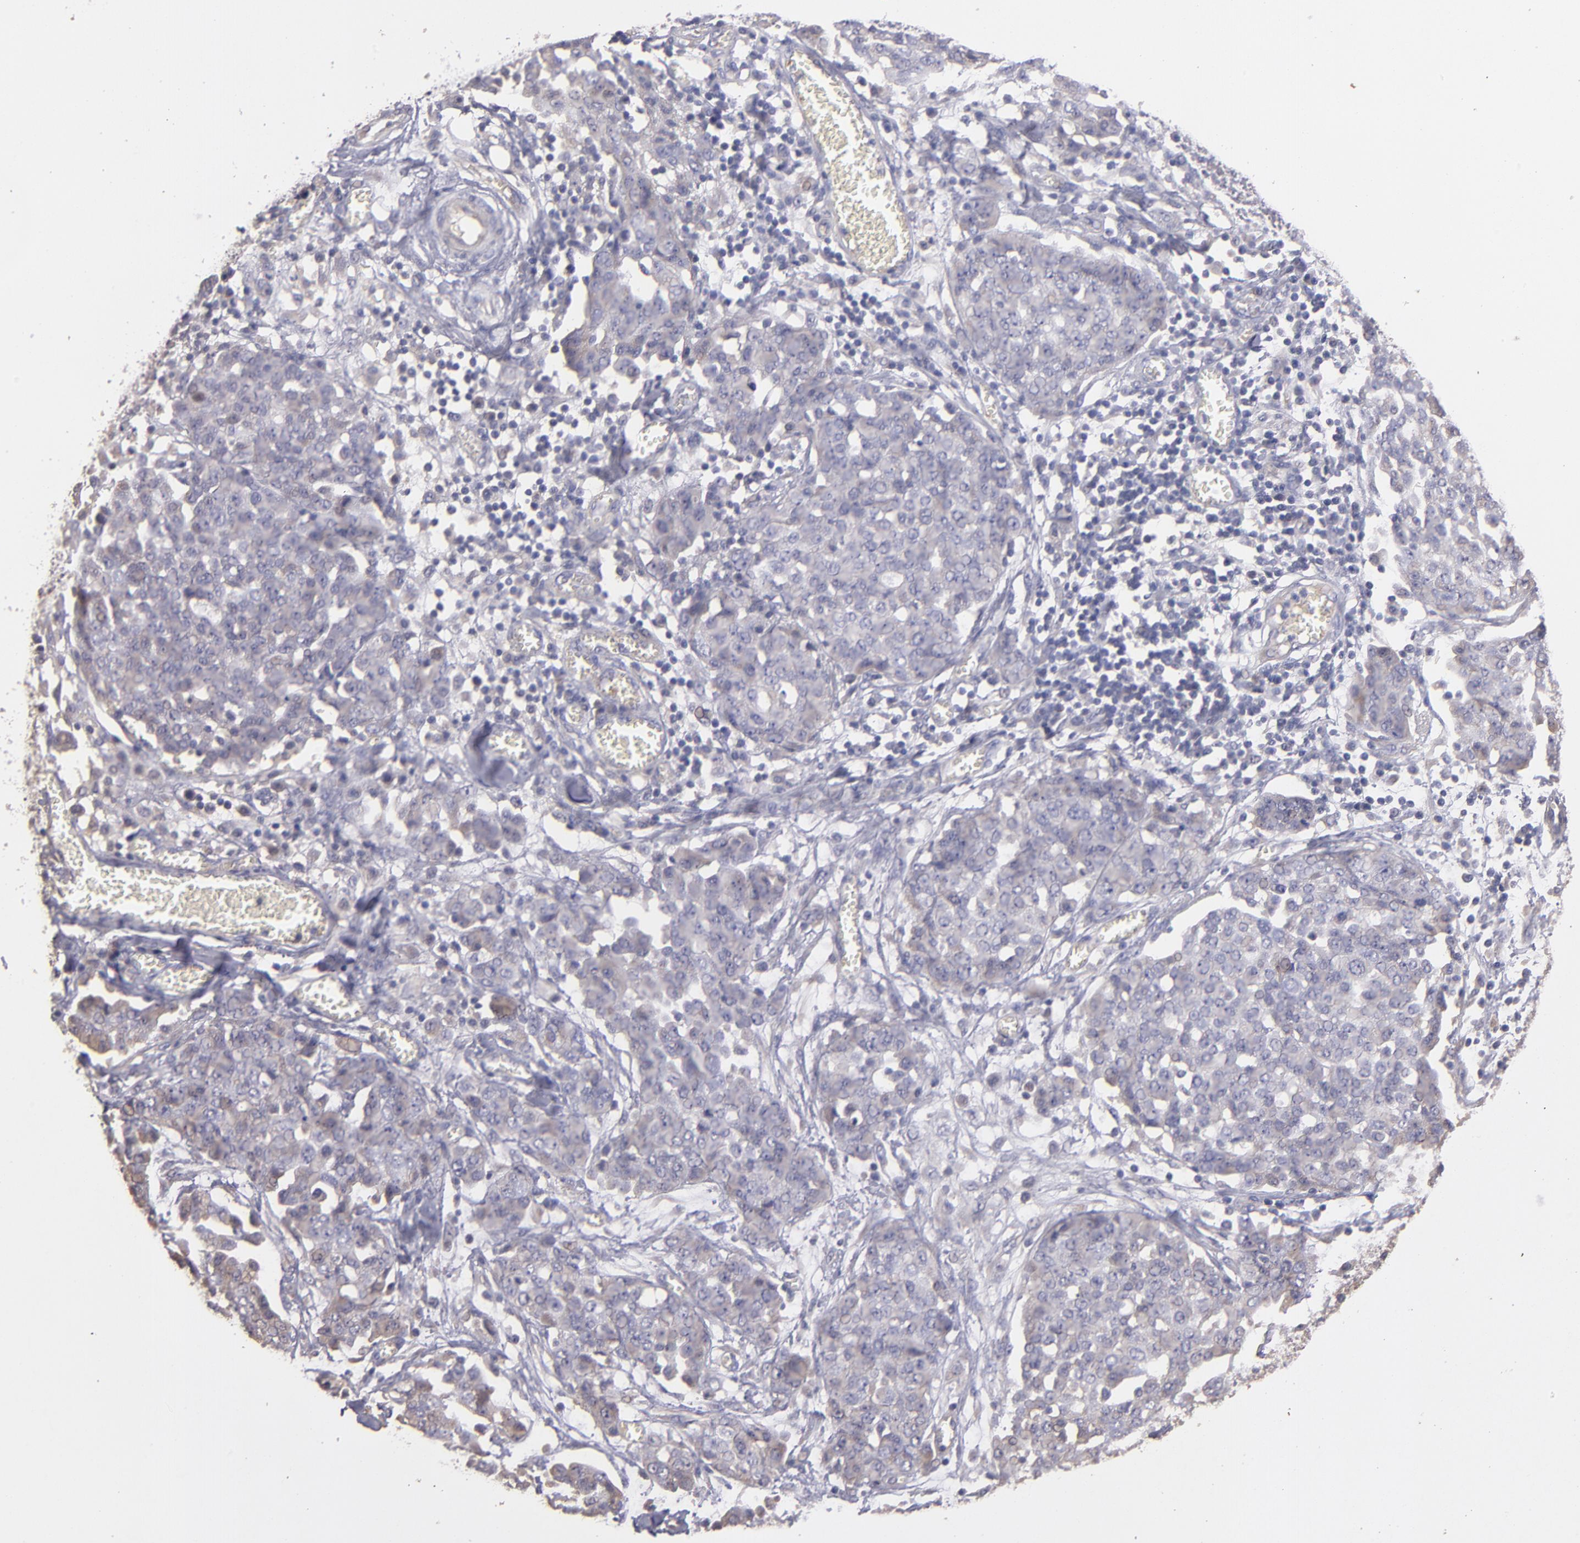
{"staining": {"intensity": "weak", "quantity": "<25%", "location": "cytoplasmic/membranous"}, "tissue": "ovarian cancer", "cell_type": "Tumor cells", "image_type": "cancer", "snomed": [{"axis": "morphology", "description": "Cystadenocarcinoma, serous, NOS"}, {"axis": "topography", "description": "Soft tissue"}, {"axis": "topography", "description": "Ovary"}], "caption": "Immunohistochemical staining of ovarian serous cystadenocarcinoma displays no significant positivity in tumor cells.", "gene": "GNAZ", "patient": {"sex": "female", "age": 57}}